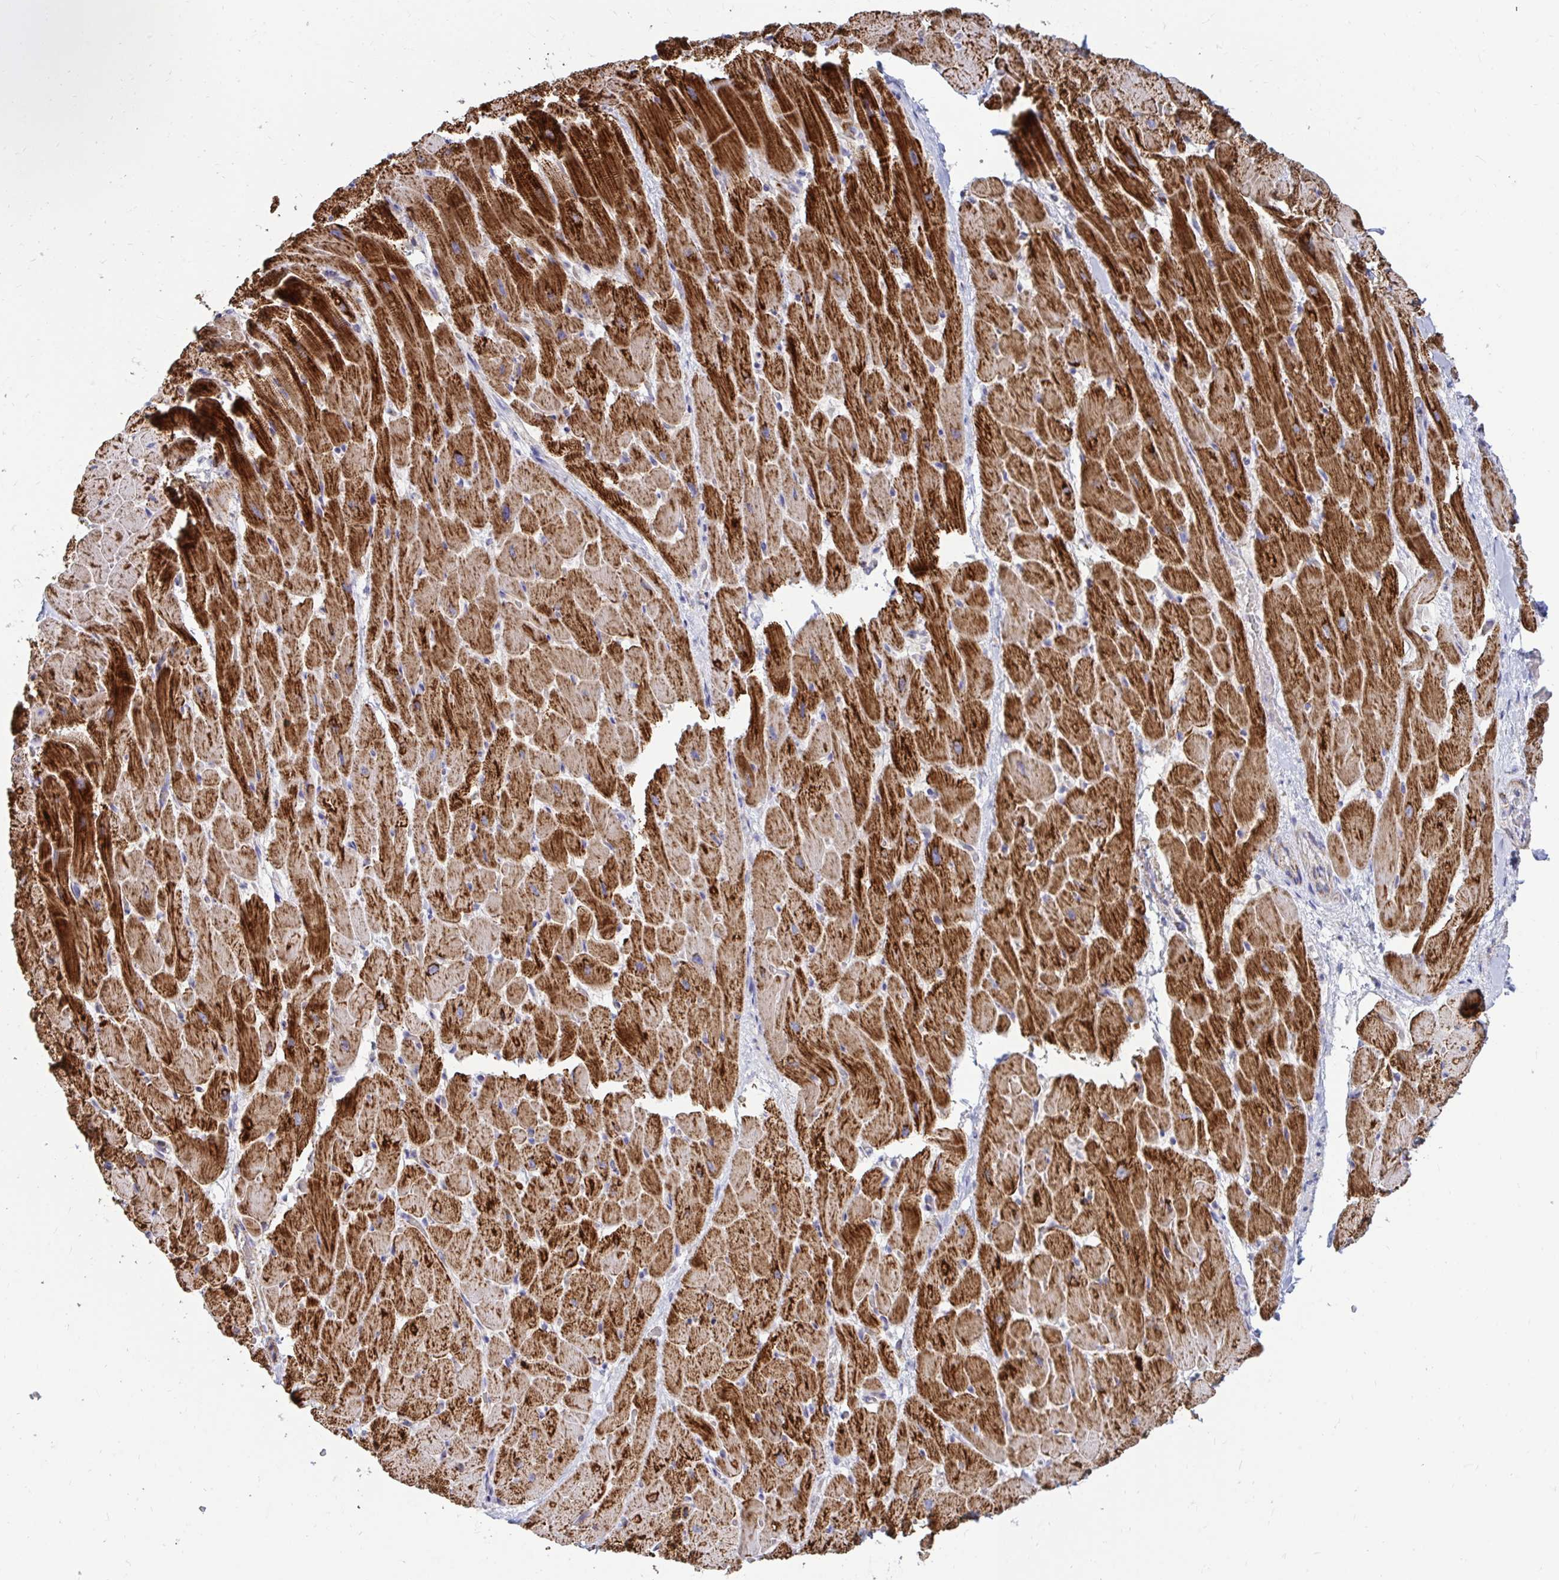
{"staining": {"intensity": "strong", "quantity": ">75%", "location": "cytoplasmic/membranous"}, "tissue": "heart muscle", "cell_type": "Cardiomyocytes", "image_type": "normal", "snomed": [{"axis": "morphology", "description": "Normal tissue, NOS"}, {"axis": "topography", "description": "Heart"}], "caption": "Heart muscle stained with a brown dye displays strong cytoplasmic/membranous positive expression in approximately >75% of cardiomyocytes.", "gene": "OR10R2", "patient": {"sex": "male", "age": 37}}